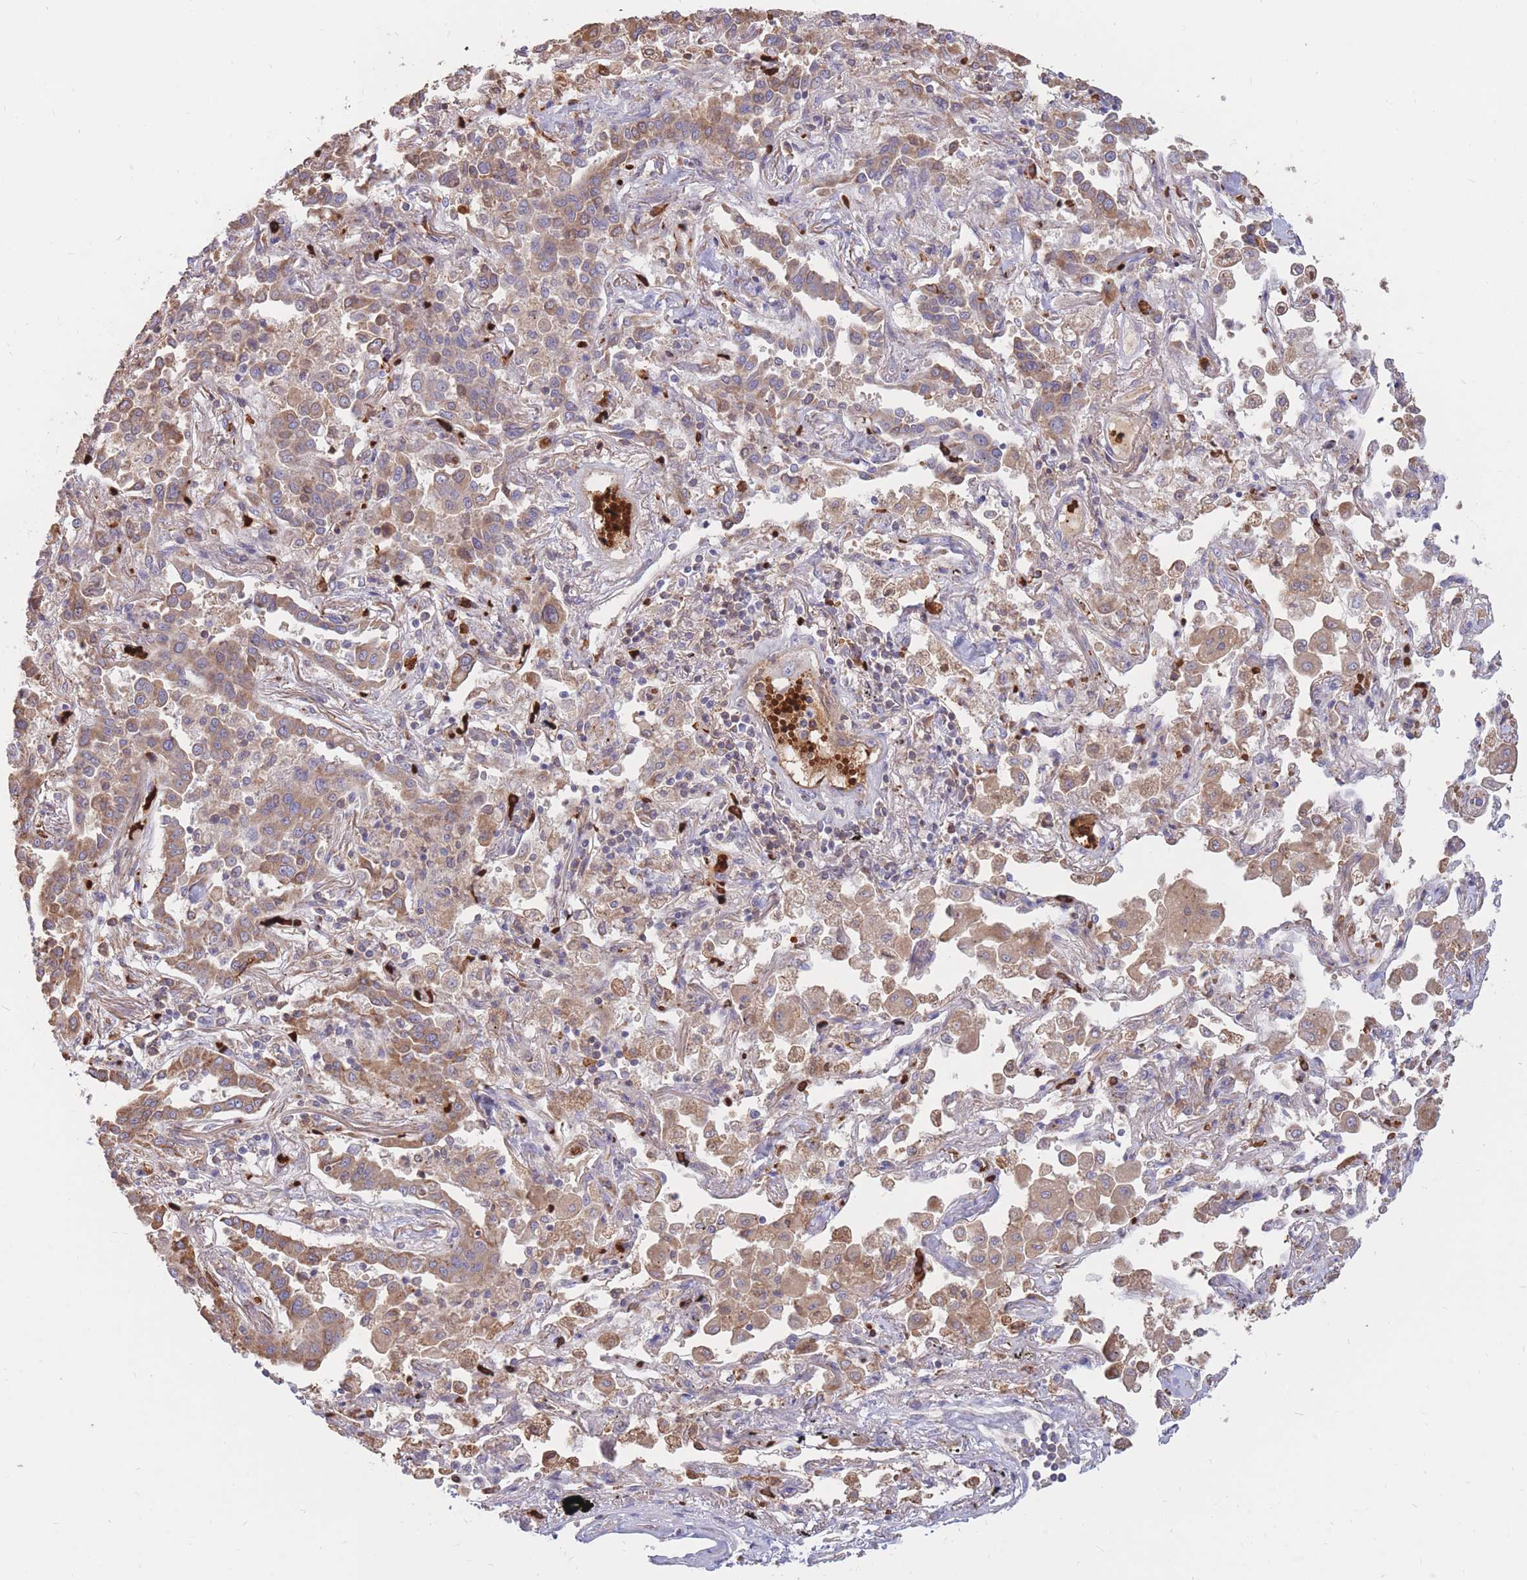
{"staining": {"intensity": "moderate", "quantity": ">75%", "location": "cytoplasmic/membranous"}, "tissue": "lung cancer", "cell_type": "Tumor cells", "image_type": "cancer", "snomed": [{"axis": "morphology", "description": "Adenocarcinoma, NOS"}, {"axis": "topography", "description": "Lung"}], "caption": "Immunohistochemical staining of human adenocarcinoma (lung) reveals medium levels of moderate cytoplasmic/membranous protein expression in about >75% of tumor cells. (DAB (3,3'-diaminobenzidine) = brown stain, brightfield microscopy at high magnification).", "gene": "ATP10D", "patient": {"sex": "male", "age": 67}}